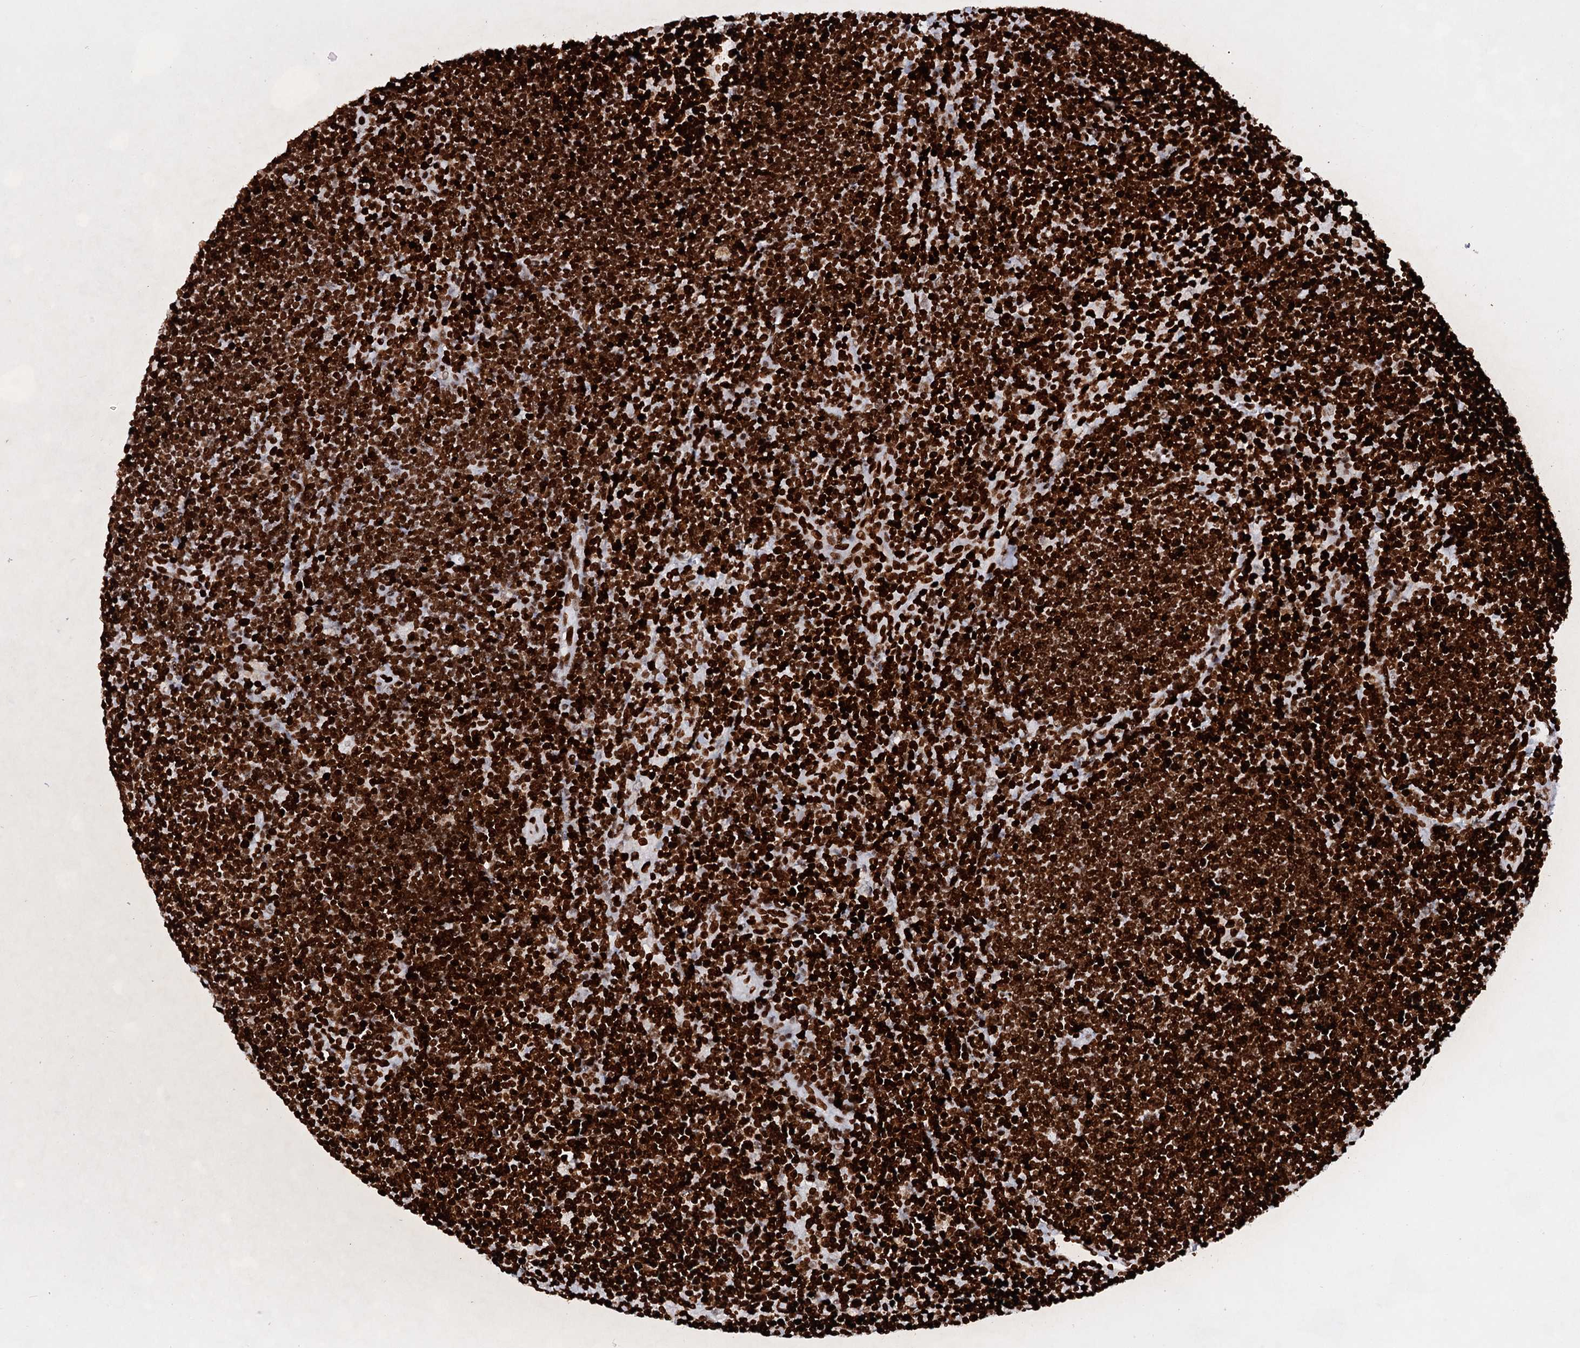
{"staining": {"intensity": "strong", "quantity": ">75%", "location": "nuclear"}, "tissue": "lymph node", "cell_type": "Germinal center cells", "image_type": "normal", "snomed": [{"axis": "morphology", "description": "Normal tissue, NOS"}, {"axis": "topography", "description": "Lymph node"}], "caption": "DAB immunohistochemical staining of benign lymph node demonstrates strong nuclear protein positivity in approximately >75% of germinal center cells. Nuclei are stained in blue.", "gene": "HMGB2", "patient": {"sex": "male", "age": 24}}